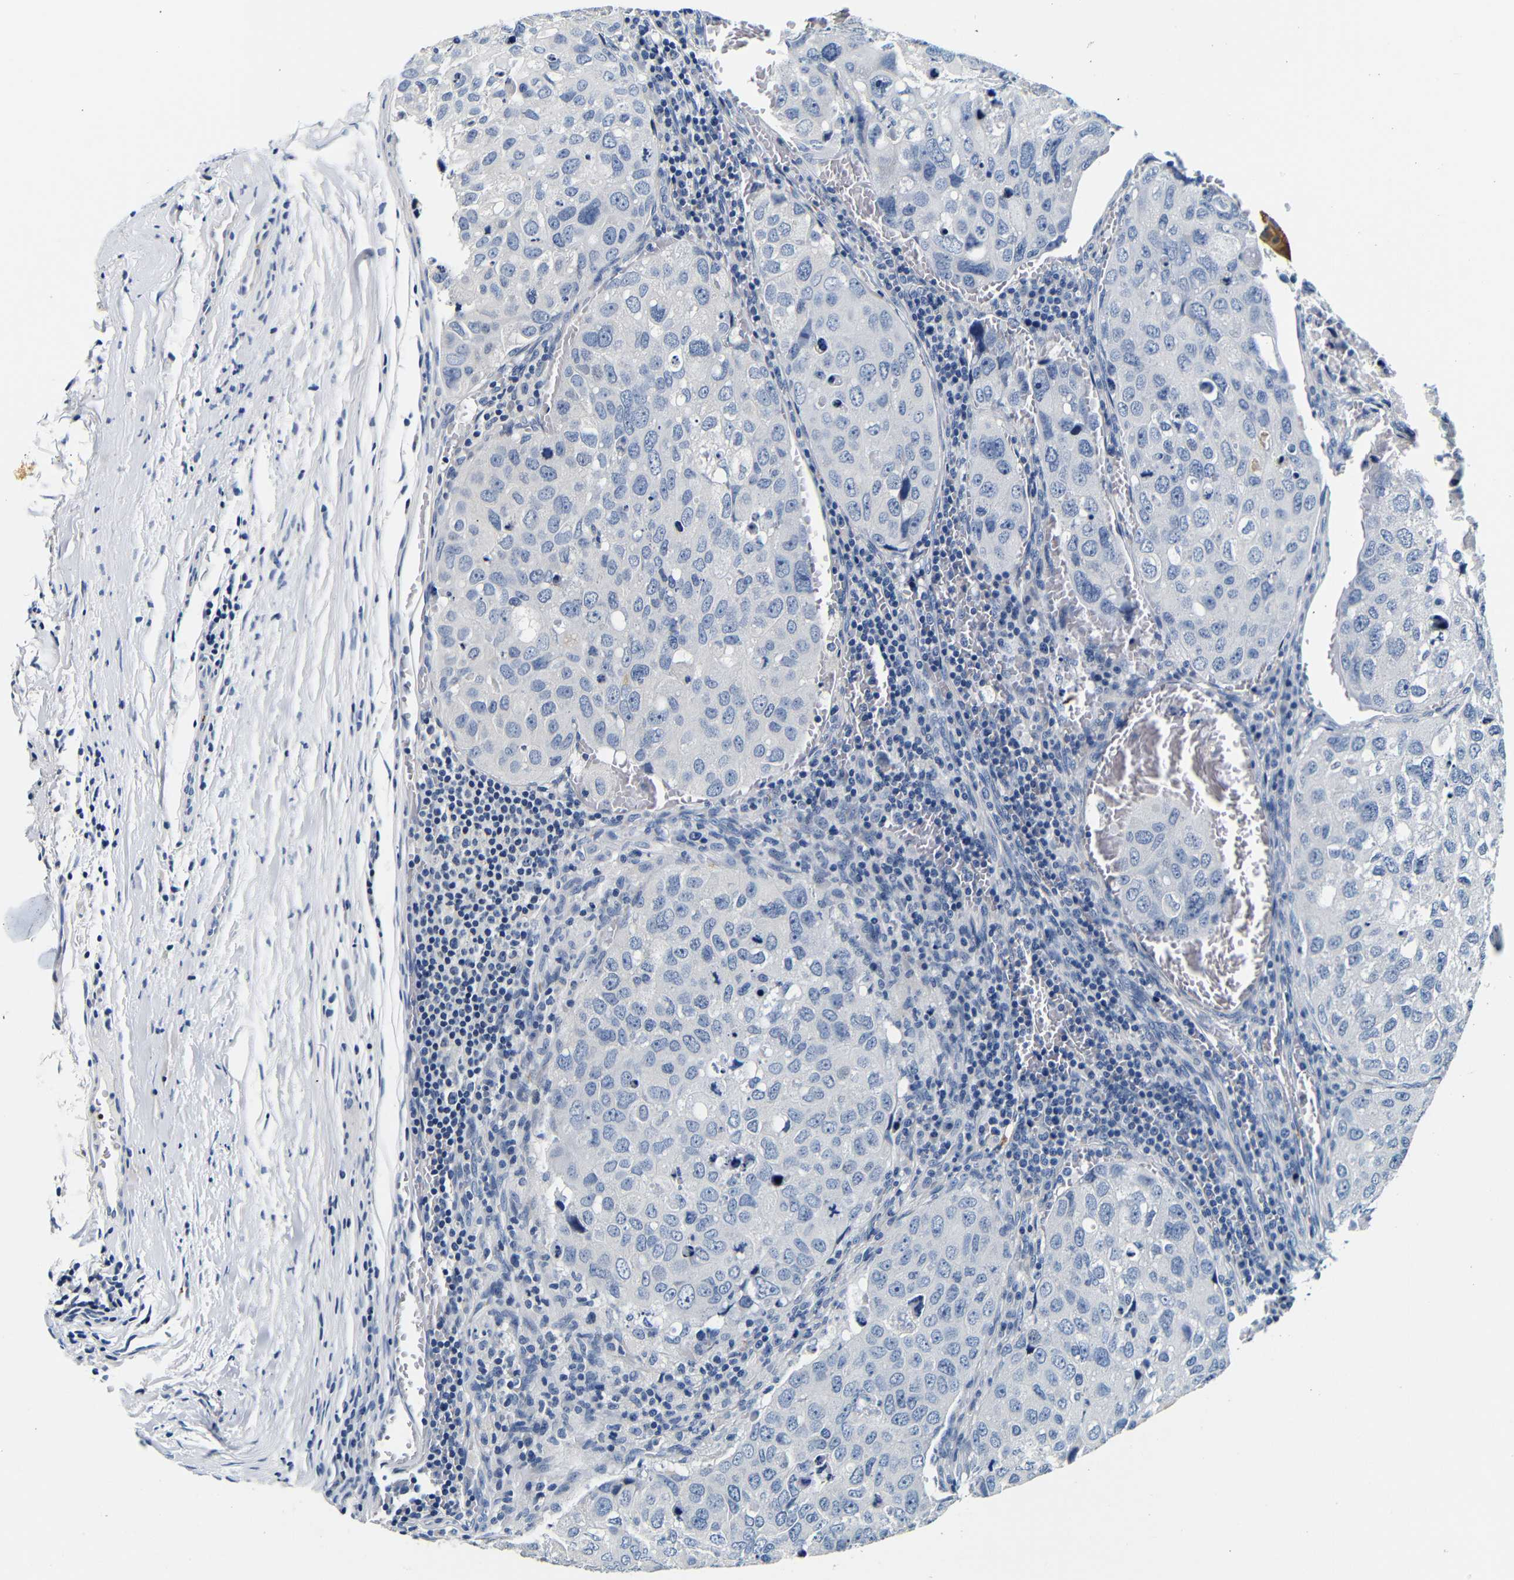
{"staining": {"intensity": "negative", "quantity": "none", "location": "none"}, "tissue": "urothelial cancer", "cell_type": "Tumor cells", "image_type": "cancer", "snomed": [{"axis": "morphology", "description": "Urothelial carcinoma, High grade"}, {"axis": "topography", "description": "Lymph node"}, {"axis": "topography", "description": "Urinary bladder"}], "caption": "This histopathology image is of high-grade urothelial carcinoma stained with IHC to label a protein in brown with the nuclei are counter-stained blue. There is no positivity in tumor cells.", "gene": "GP1BA", "patient": {"sex": "male", "age": 51}}